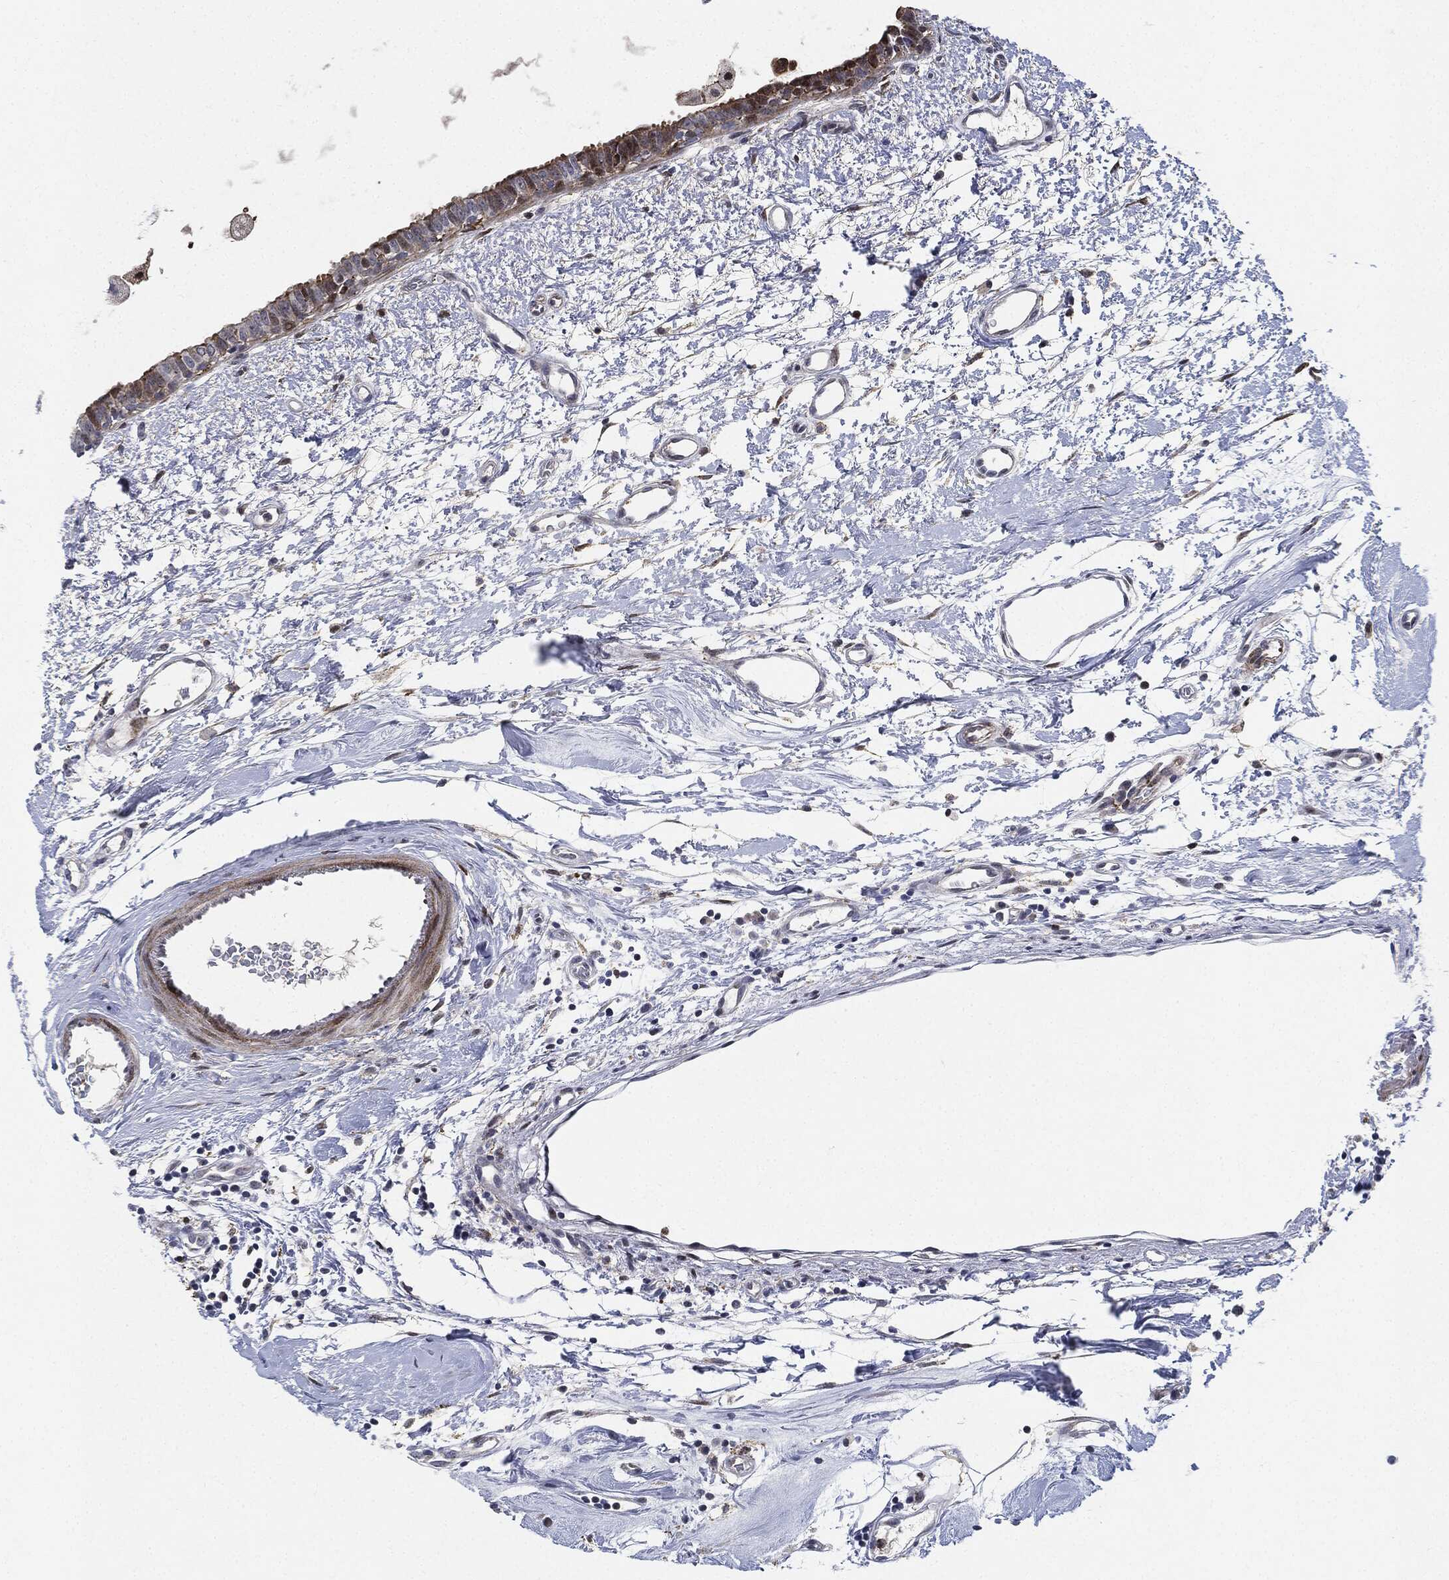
{"staining": {"intensity": "negative", "quantity": "none", "location": "none"}, "tissue": "breast cancer", "cell_type": "Tumor cells", "image_type": "cancer", "snomed": [{"axis": "morphology", "description": "Normal tissue, NOS"}, {"axis": "morphology", "description": "Duct carcinoma"}, {"axis": "topography", "description": "Breast"}], "caption": "Immunohistochemical staining of human intraductal carcinoma (breast) shows no significant positivity in tumor cells.", "gene": "NANOS3", "patient": {"sex": "female", "age": 40}}